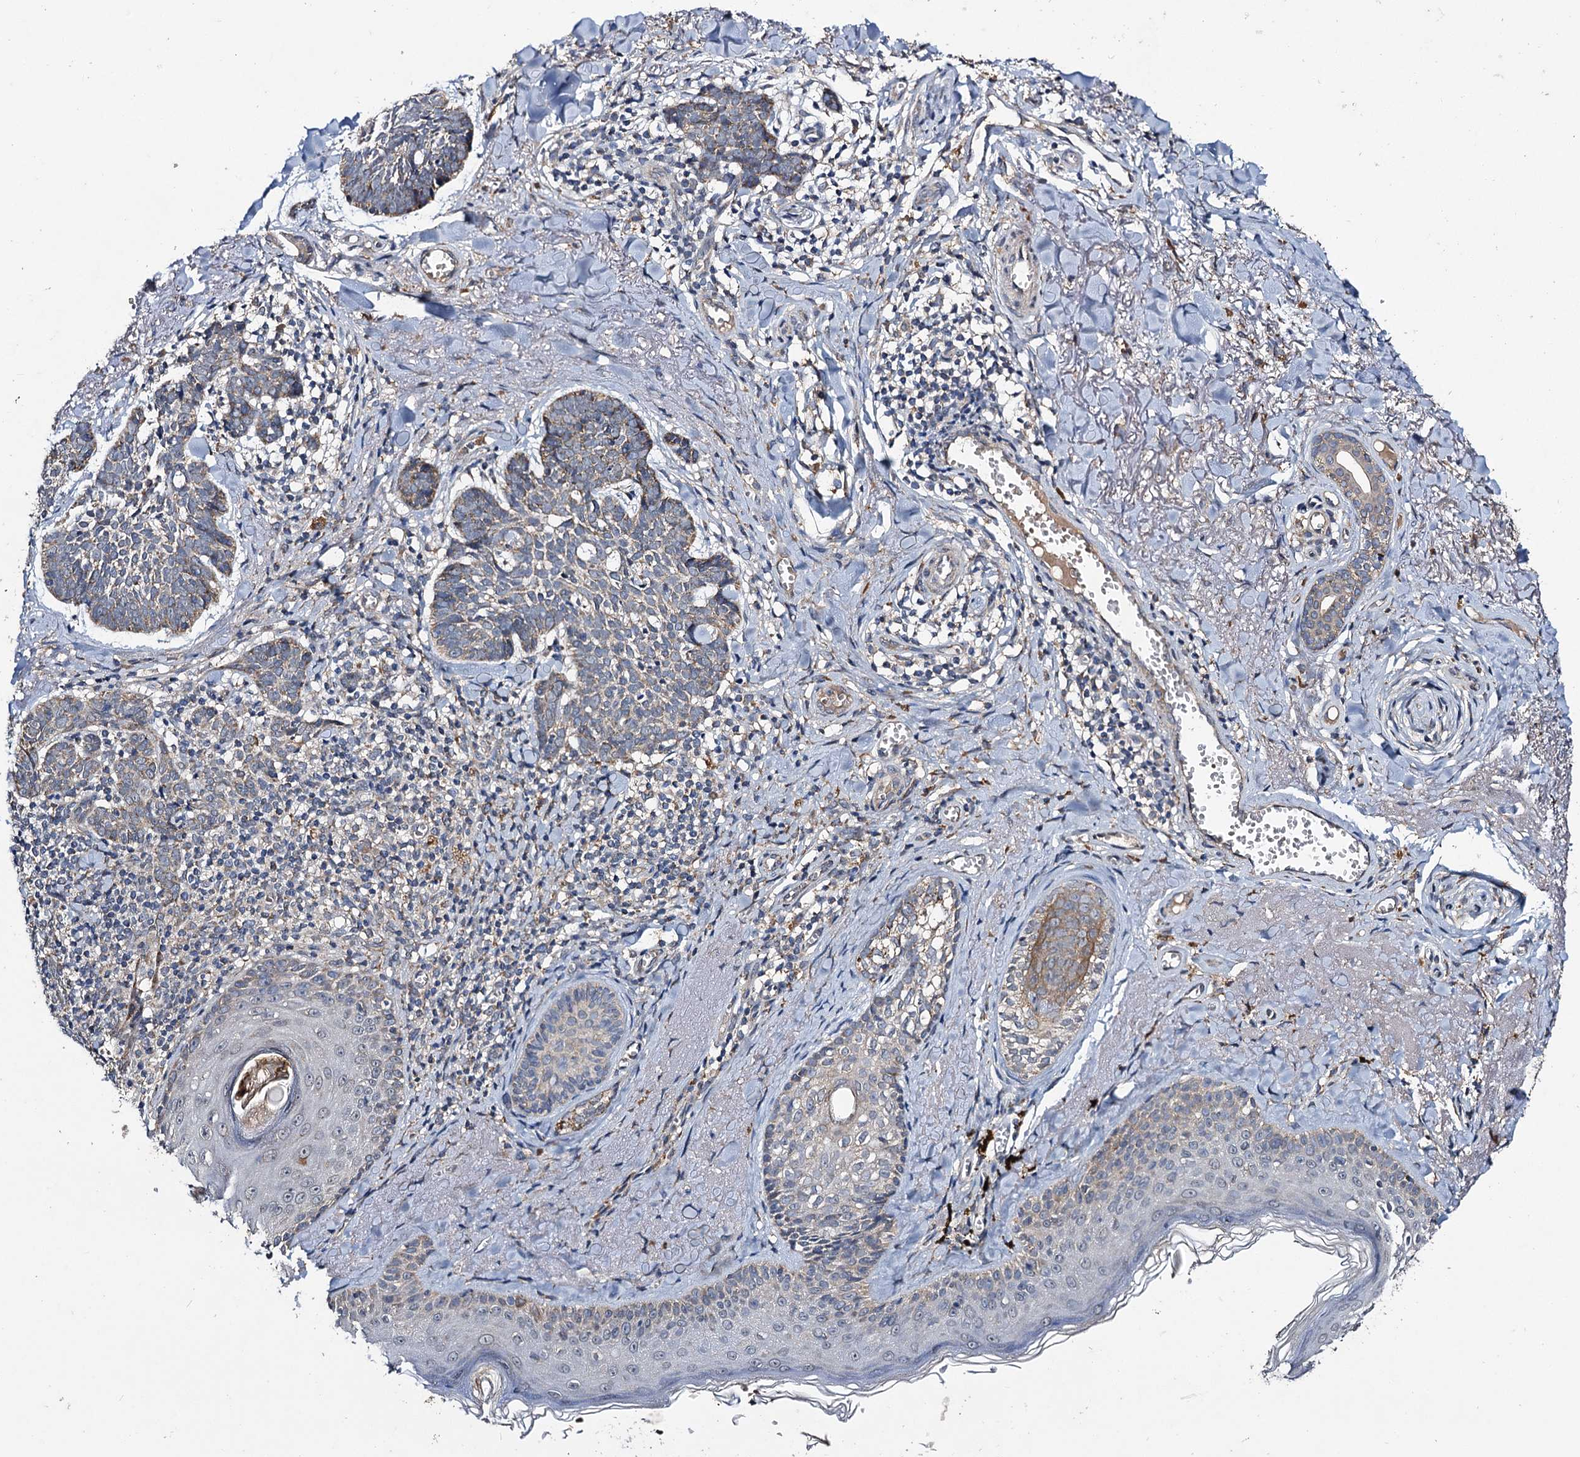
{"staining": {"intensity": "weak", "quantity": "<25%", "location": "cytoplasmic/membranous"}, "tissue": "skin cancer", "cell_type": "Tumor cells", "image_type": "cancer", "snomed": [{"axis": "morphology", "description": "Basal cell carcinoma"}, {"axis": "topography", "description": "Skin"}], "caption": "Tumor cells are negative for brown protein staining in basal cell carcinoma (skin).", "gene": "VPS37D", "patient": {"sex": "female", "age": 74}}